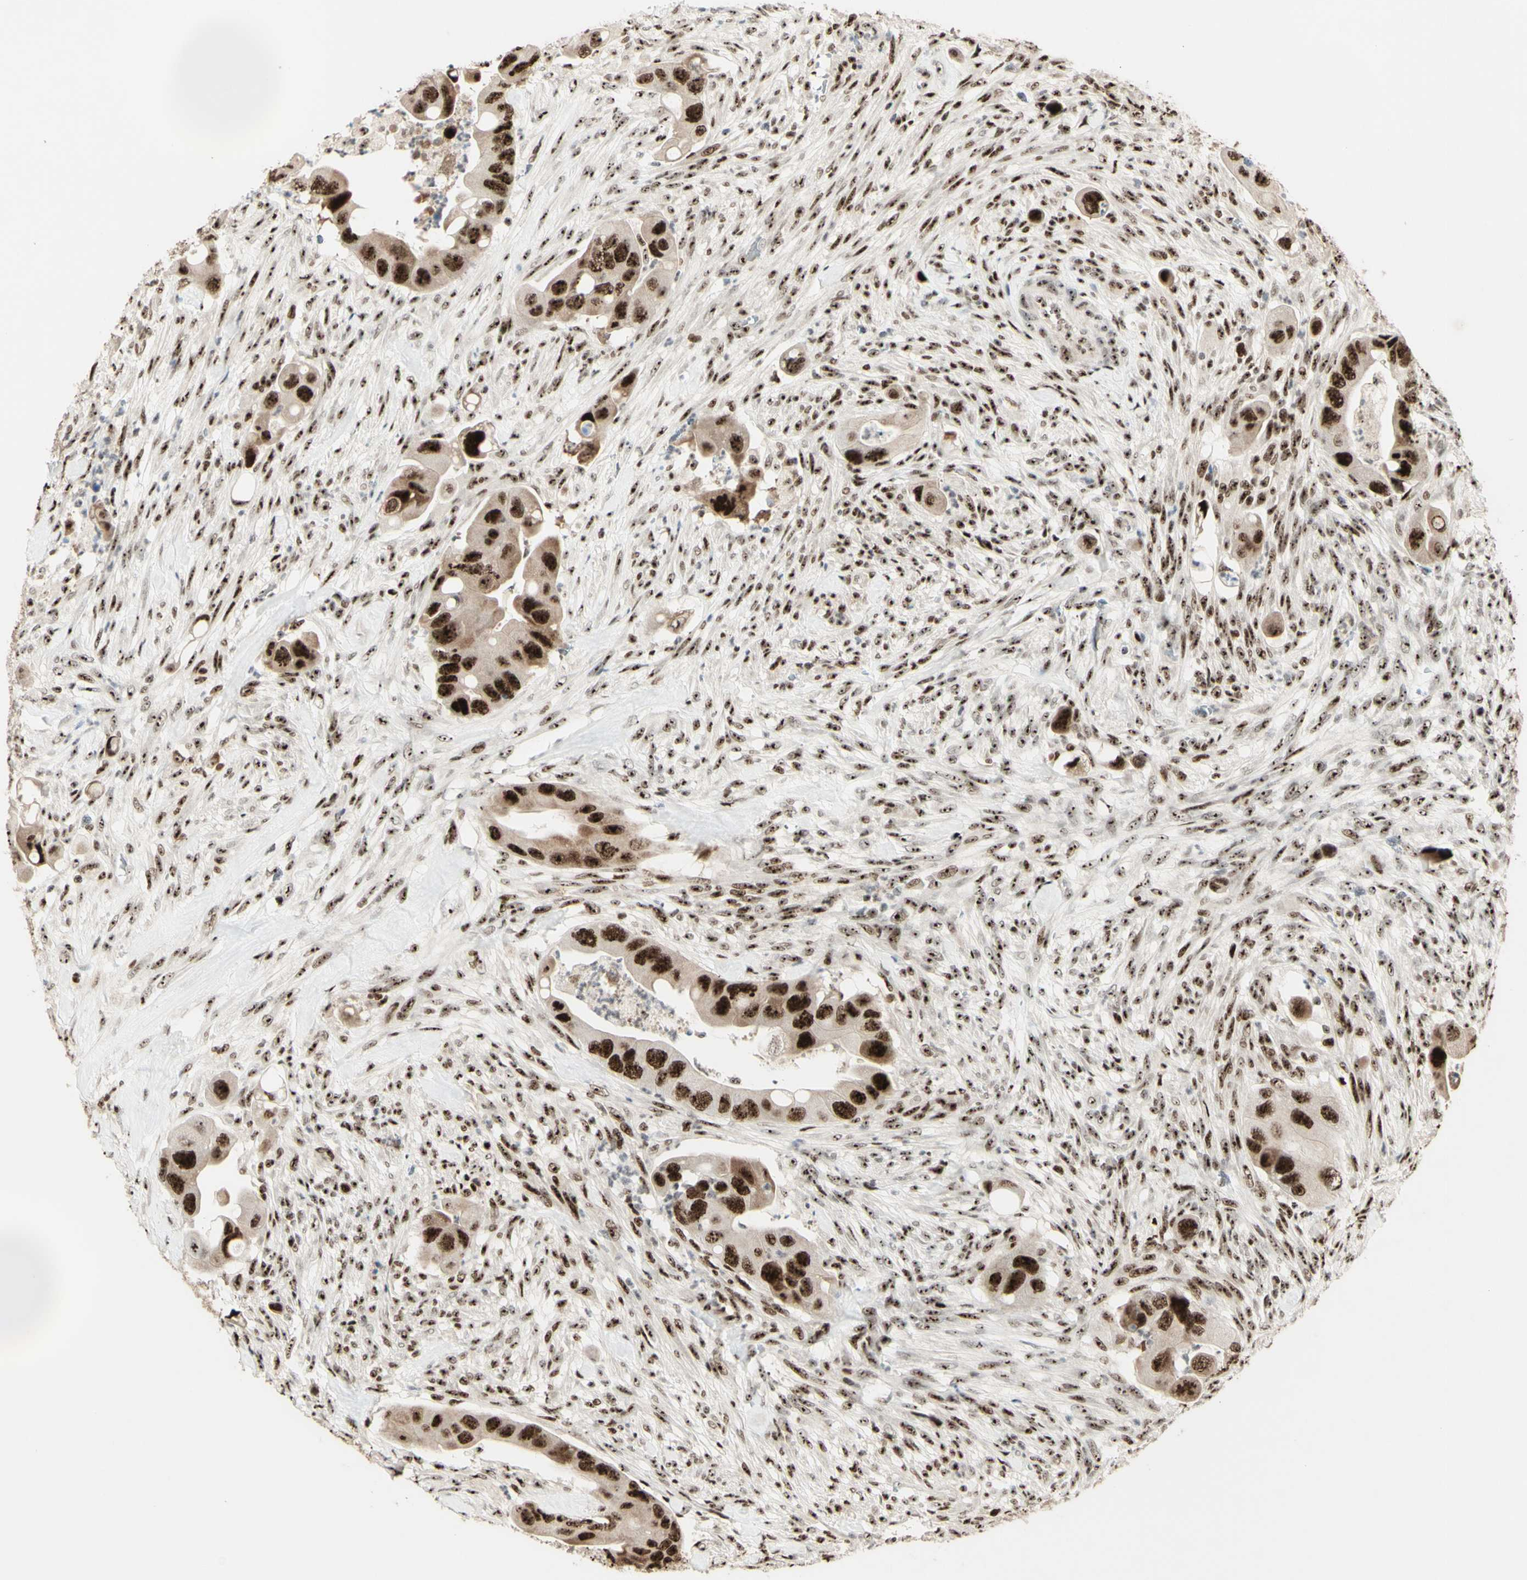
{"staining": {"intensity": "strong", "quantity": ">75%", "location": "cytoplasmic/membranous,nuclear"}, "tissue": "colorectal cancer", "cell_type": "Tumor cells", "image_type": "cancer", "snomed": [{"axis": "morphology", "description": "Adenocarcinoma, NOS"}, {"axis": "topography", "description": "Rectum"}], "caption": "Protein staining reveals strong cytoplasmic/membranous and nuclear positivity in about >75% of tumor cells in colorectal cancer (adenocarcinoma). (brown staining indicates protein expression, while blue staining denotes nuclei).", "gene": "DHX9", "patient": {"sex": "female", "age": 57}}